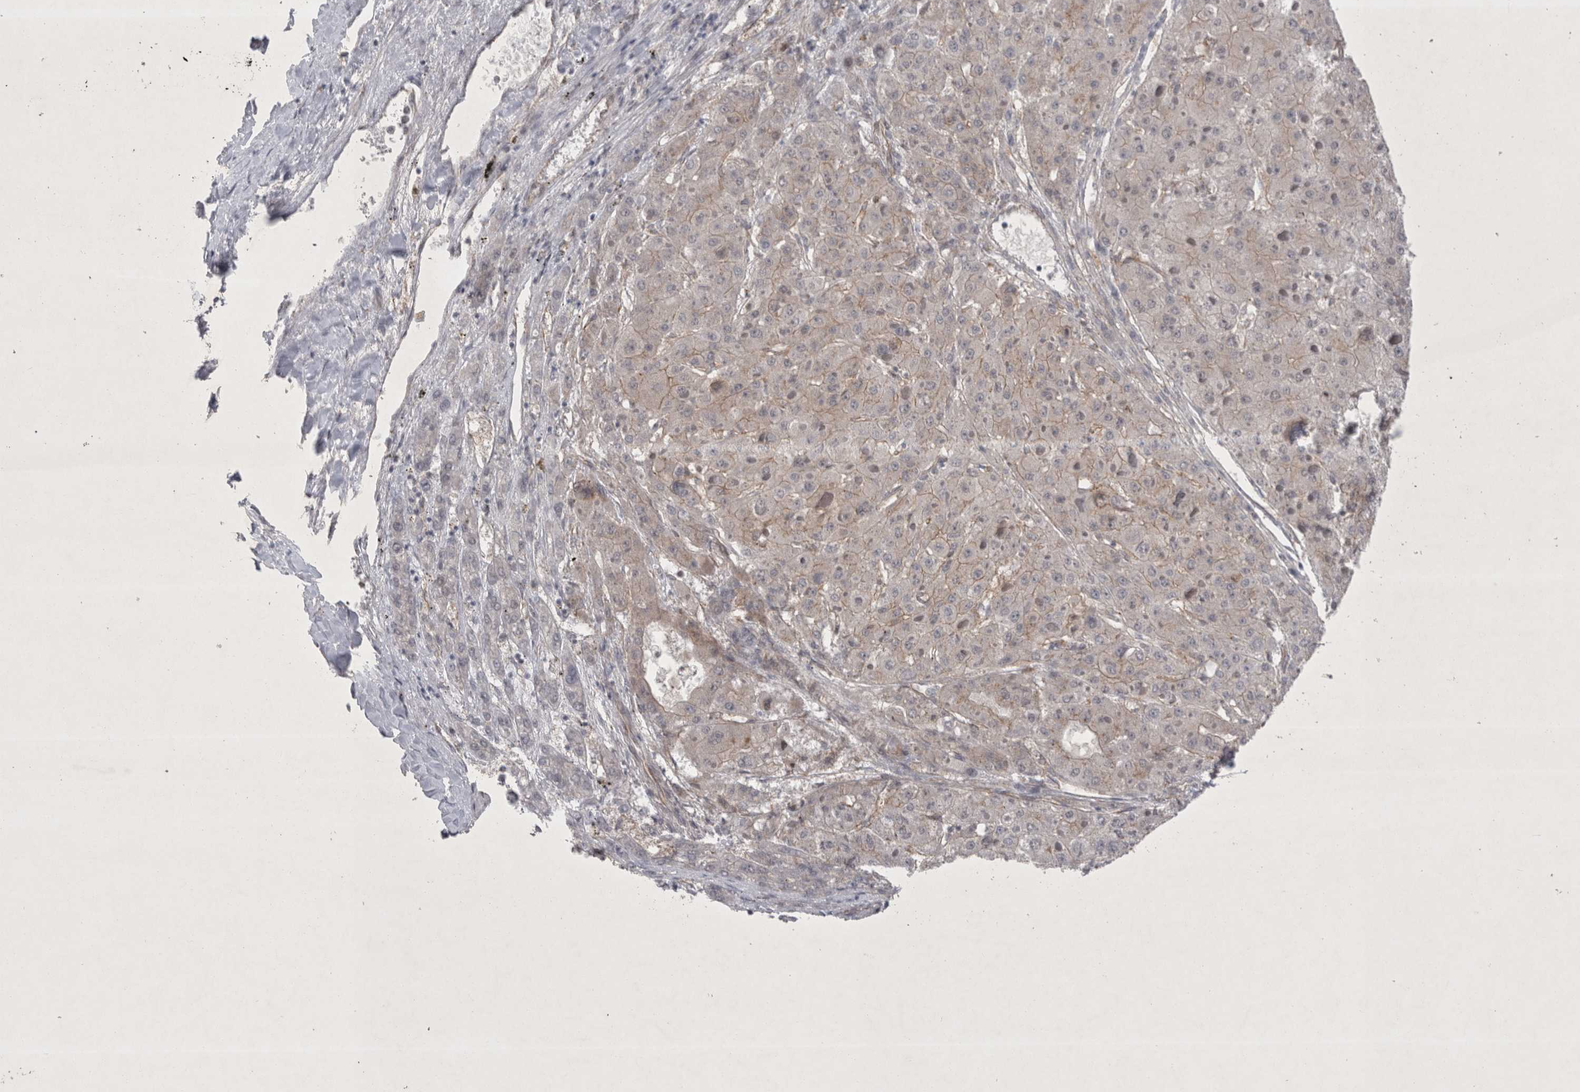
{"staining": {"intensity": "weak", "quantity": "<25%", "location": "cytoplasmic/membranous"}, "tissue": "liver cancer", "cell_type": "Tumor cells", "image_type": "cancer", "snomed": [{"axis": "morphology", "description": "Carcinoma, Hepatocellular, NOS"}, {"axis": "topography", "description": "Liver"}], "caption": "Immunohistochemistry of human liver cancer (hepatocellular carcinoma) exhibits no expression in tumor cells. Brightfield microscopy of immunohistochemistry (IHC) stained with DAB (brown) and hematoxylin (blue), captured at high magnification.", "gene": "PARP11", "patient": {"sex": "female", "age": 73}}